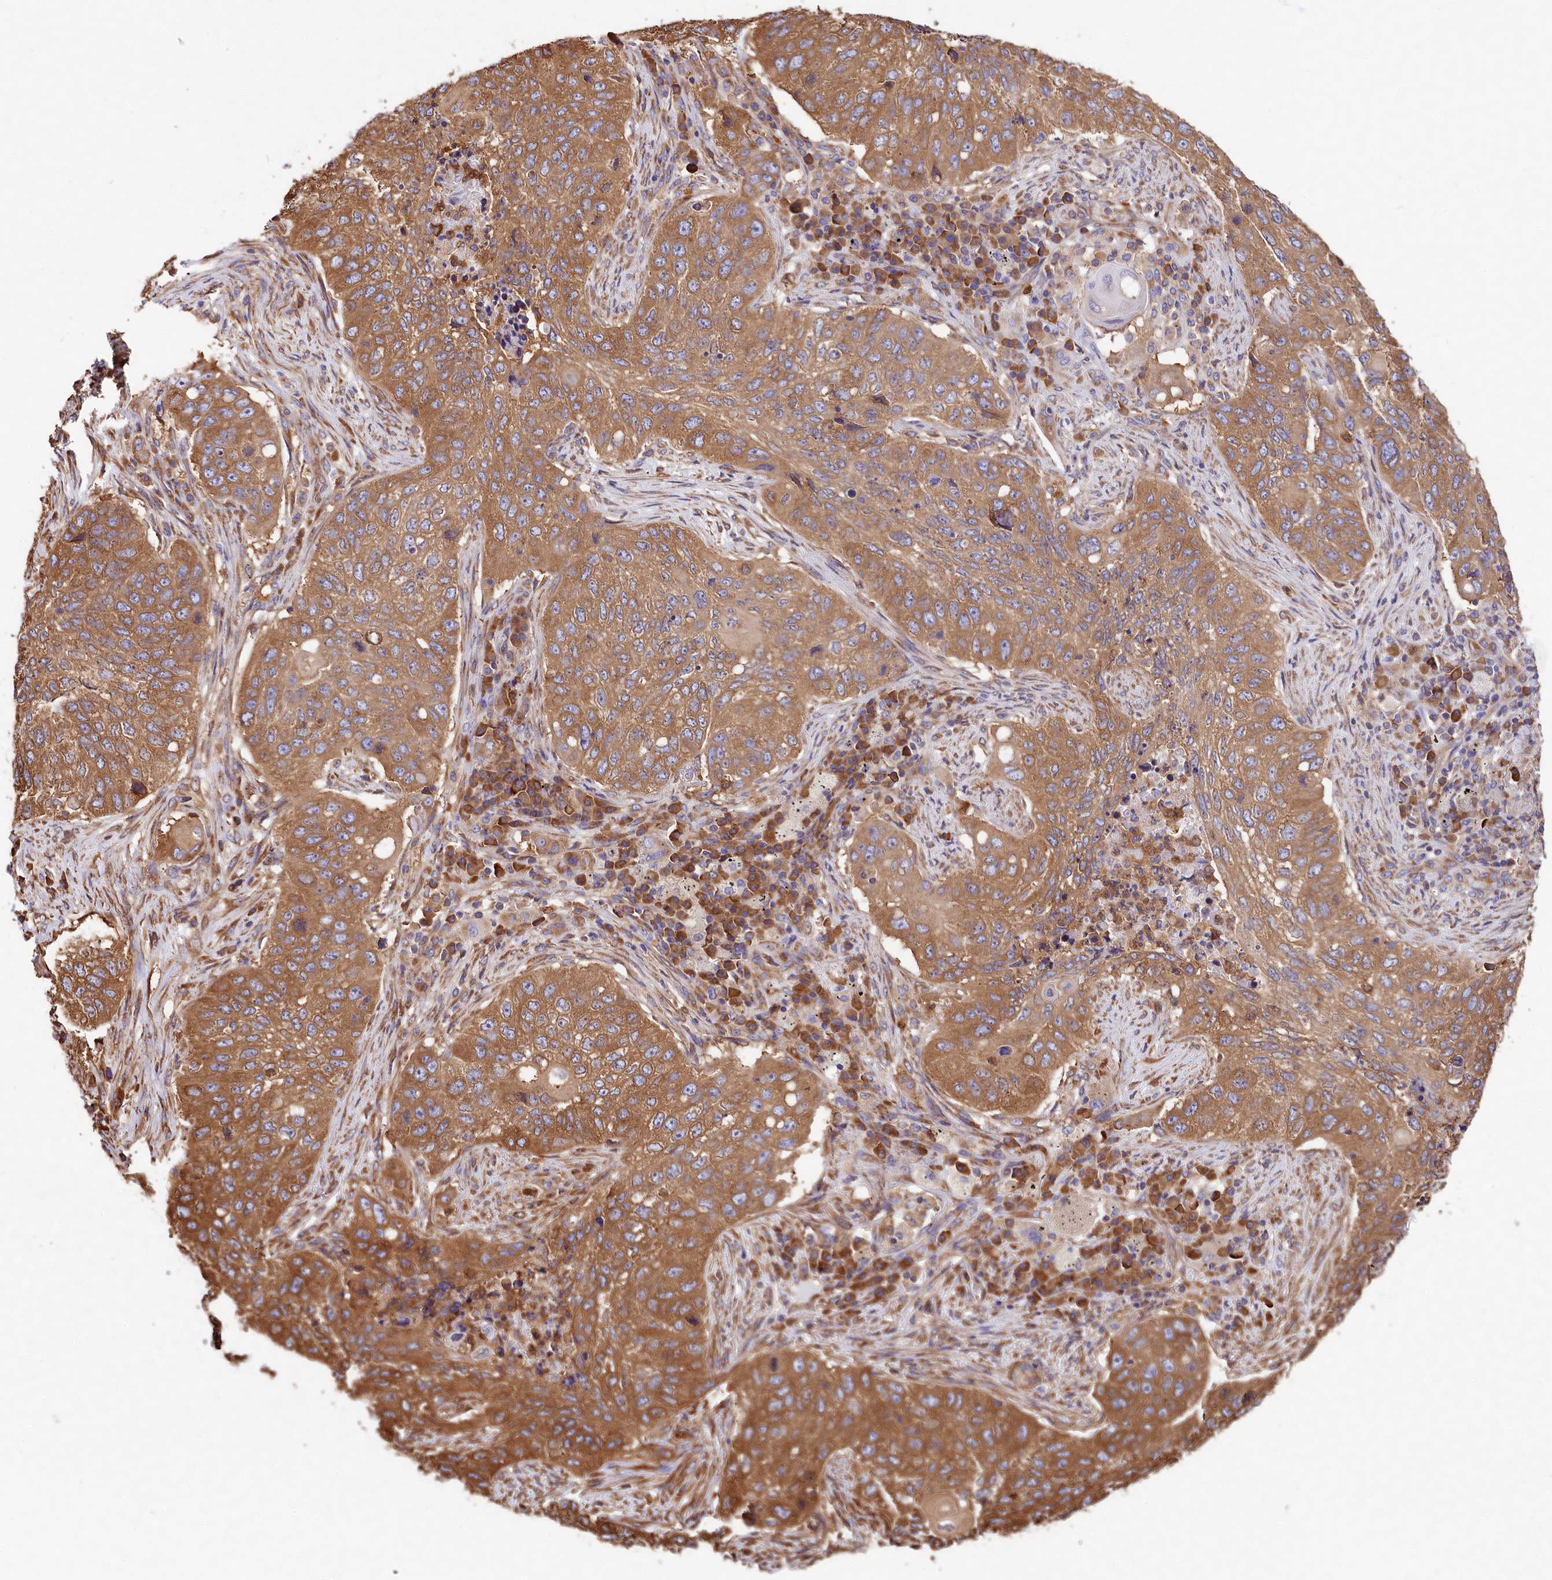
{"staining": {"intensity": "moderate", "quantity": ">75%", "location": "cytoplasmic/membranous"}, "tissue": "lung cancer", "cell_type": "Tumor cells", "image_type": "cancer", "snomed": [{"axis": "morphology", "description": "Squamous cell carcinoma, NOS"}, {"axis": "topography", "description": "Lung"}], "caption": "IHC (DAB (3,3'-diaminobenzidine)) staining of human lung cancer exhibits moderate cytoplasmic/membranous protein expression in about >75% of tumor cells.", "gene": "GYS1", "patient": {"sex": "female", "age": 63}}